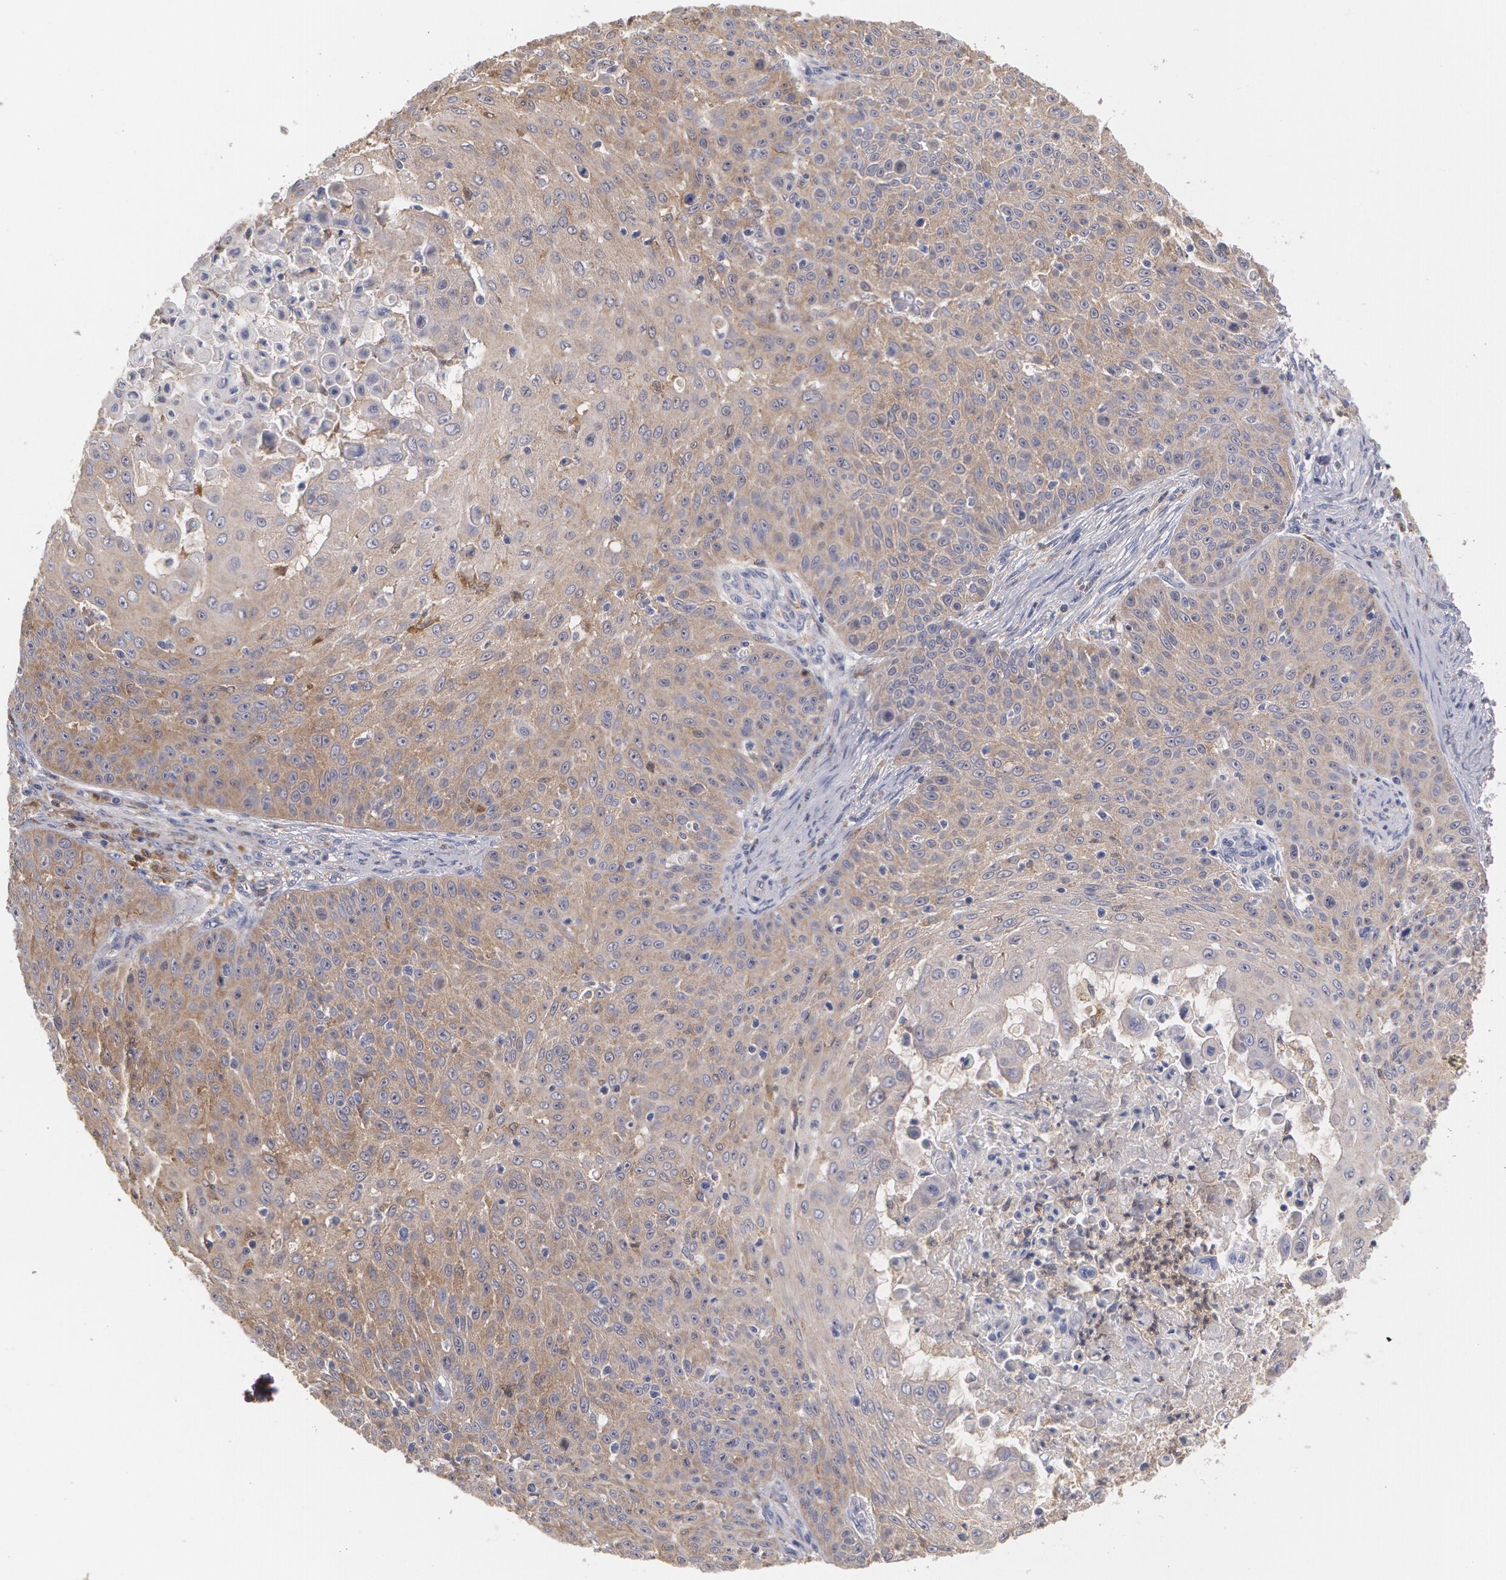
{"staining": {"intensity": "weak", "quantity": ">75%", "location": "cytoplasmic/membranous"}, "tissue": "skin cancer", "cell_type": "Tumor cells", "image_type": "cancer", "snomed": [{"axis": "morphology", "description": "Squamous cell carcinoma, NOS"}, {"axis": "topography", "description": "Skin"}], "caption": "Immunohistochemistry (DAB (3,3'-diaminobenzidine)) staining of human skin cancer (squamous cell carcinoma) demonstrates weak cytoplasmic/membranous protein expression in approximately >75% of tumor cells. The protein of interest is shown in brown color, while the nuclei are stained blue.", "gene": "SYK", "patient": {"sex": "male", "age": 82}}